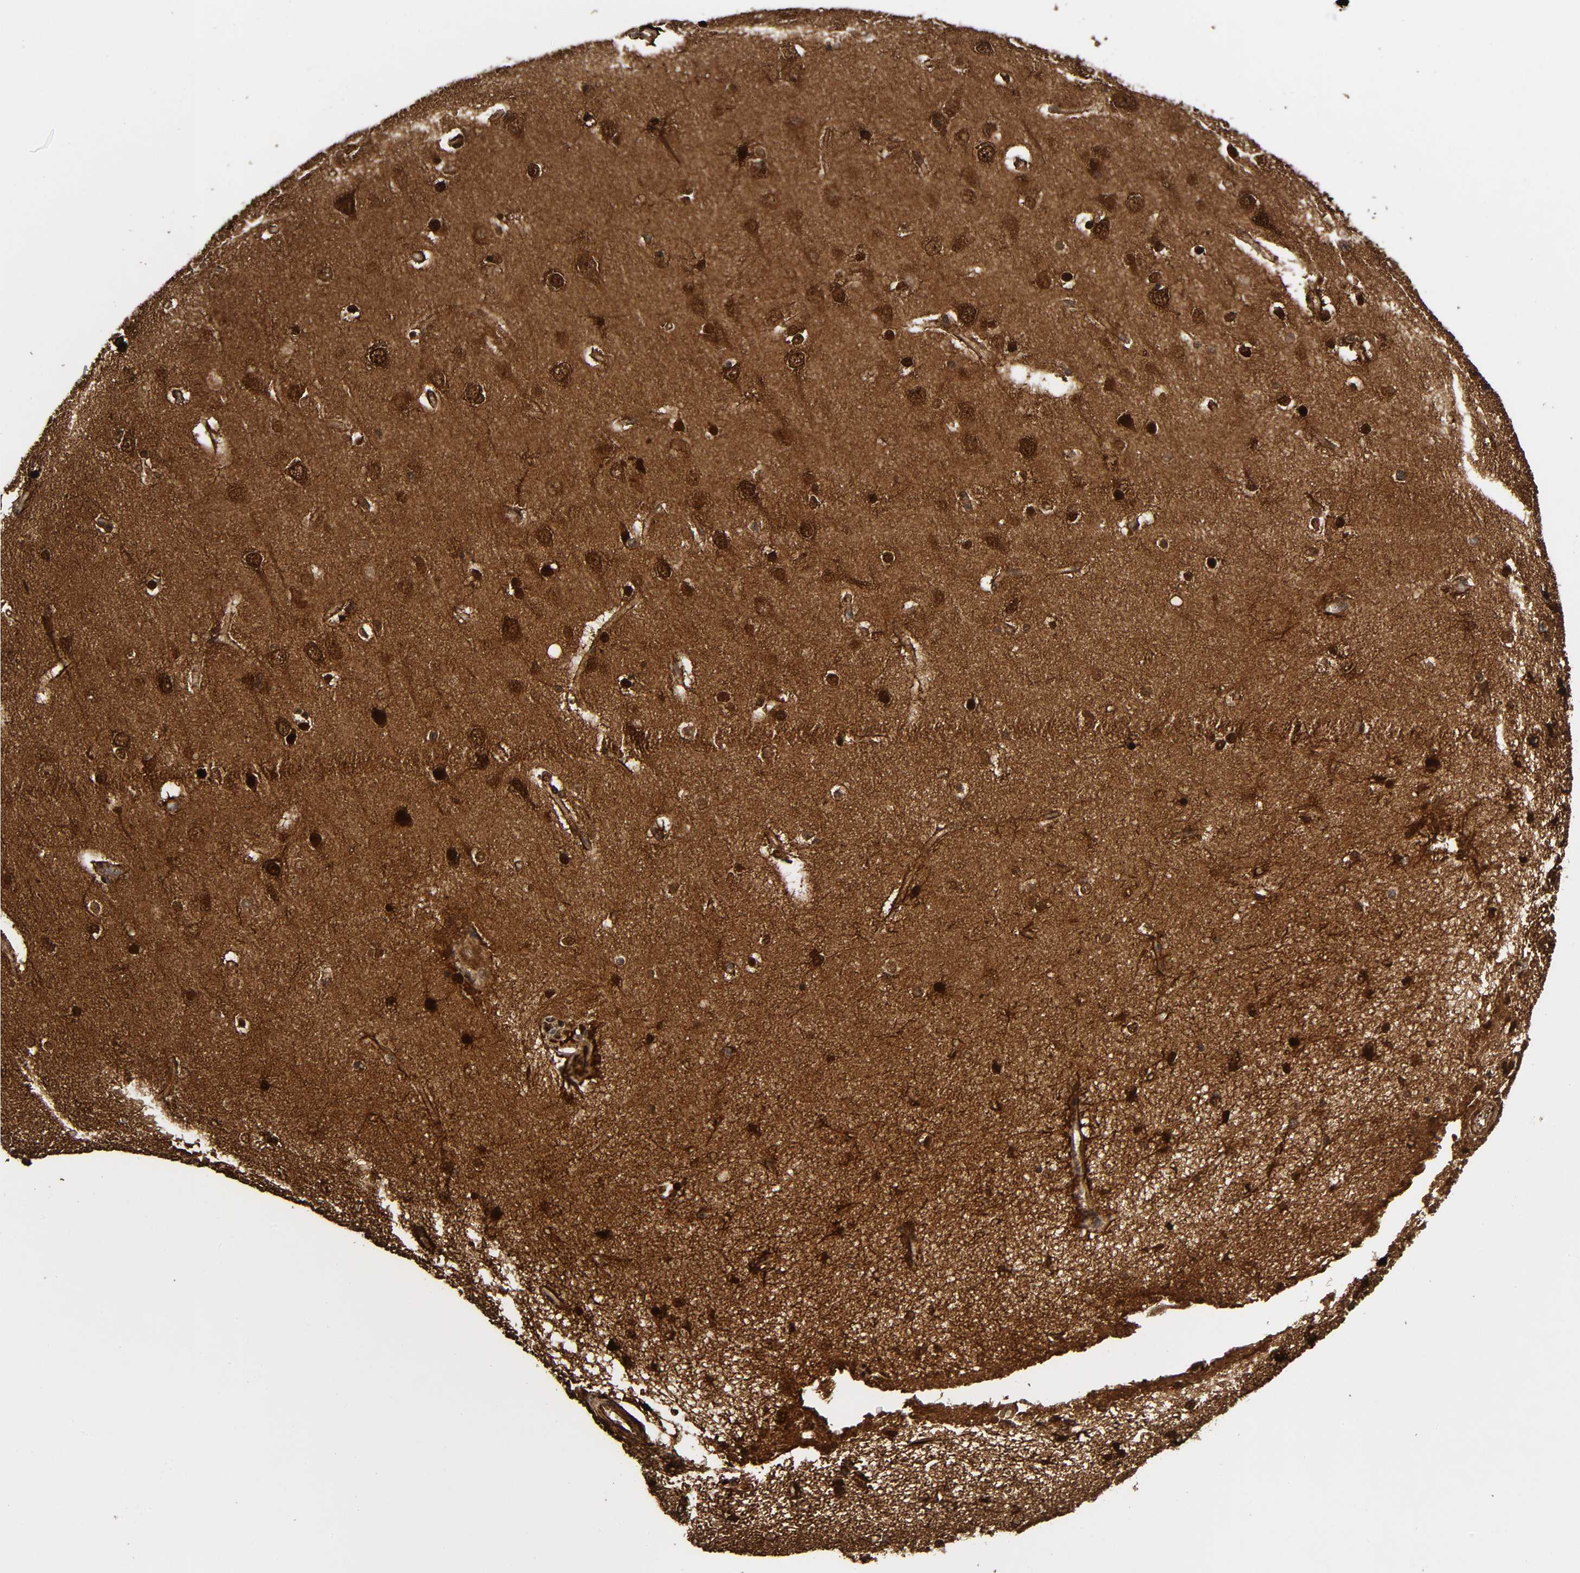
{"staining": {"intensity": "moderate", "quantity": ">75%", "location": "cytoplasmic/membranous"}, "tissue": "cerebral cortex", "cell_type": "Endothelial cells", "image_type": "normal", "snomed": [{"axis": "morphology", "description": "Normal tissue, NOS"}, {"axis": "topography", "description": "Cerebral cortex"}], "caption": "Immunohistochemistry of benign cerebral cortex shows medium levels of moderate cytoplasmic/membranous positivity in about >75% of endothelial cells.", "gene": "MAPK1", "patient": {"sex": "female", "age": 54}}